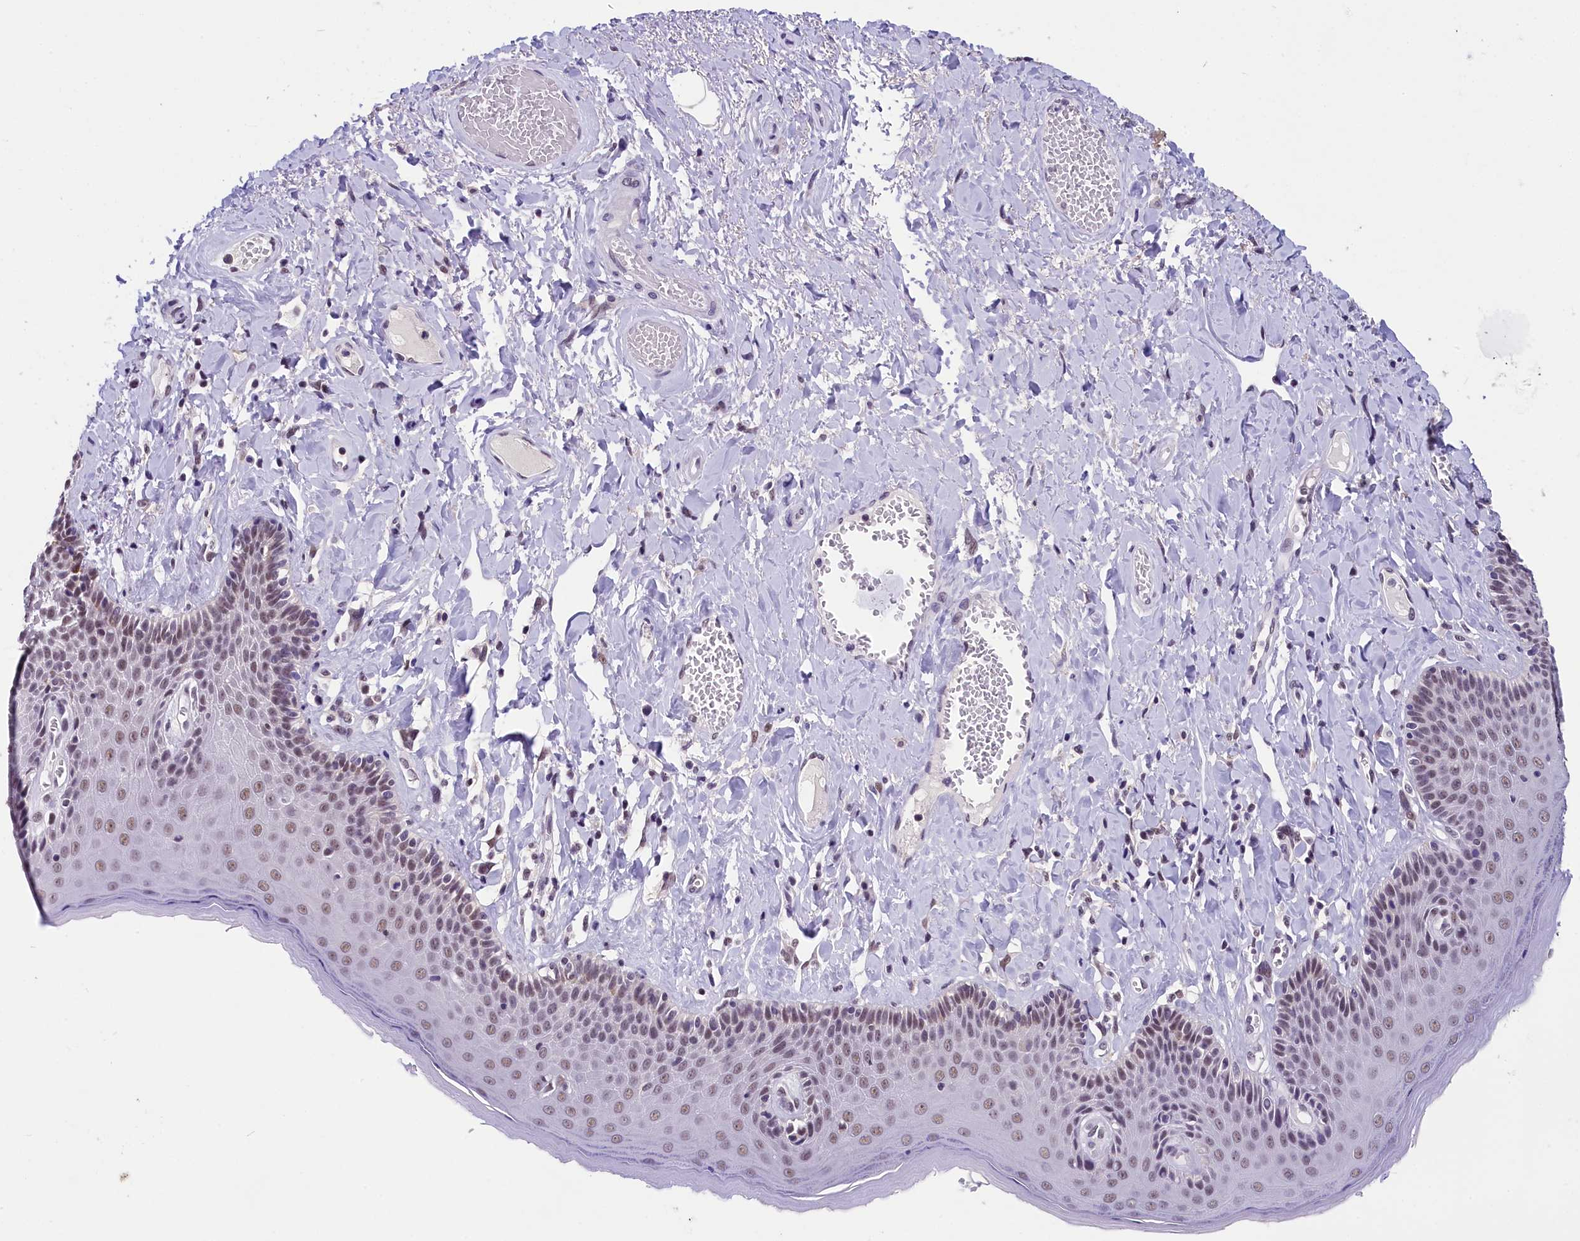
{"staining": {"intensity": "weak", "quantity": "25%-75%", "location": "nuclear"}, "tissue": "skin", "cell_type": "Epidermal cells", "image_type": "normal", "snomed": [{"axis": "morphology", "description": "Normal tissue, NOS"}, {"axis": "topography", "description": "Anal"}], "caption": "IHC micrograph of unremarkable skin: skin stained using immunohistochemistry shows low levels of weak protein expression localized specifically in the nuclear of epidermal cells, appearing as a nuclear brown color.", "gene": "ZC3H4", "patient": {"sex": "male", "age": 69}}